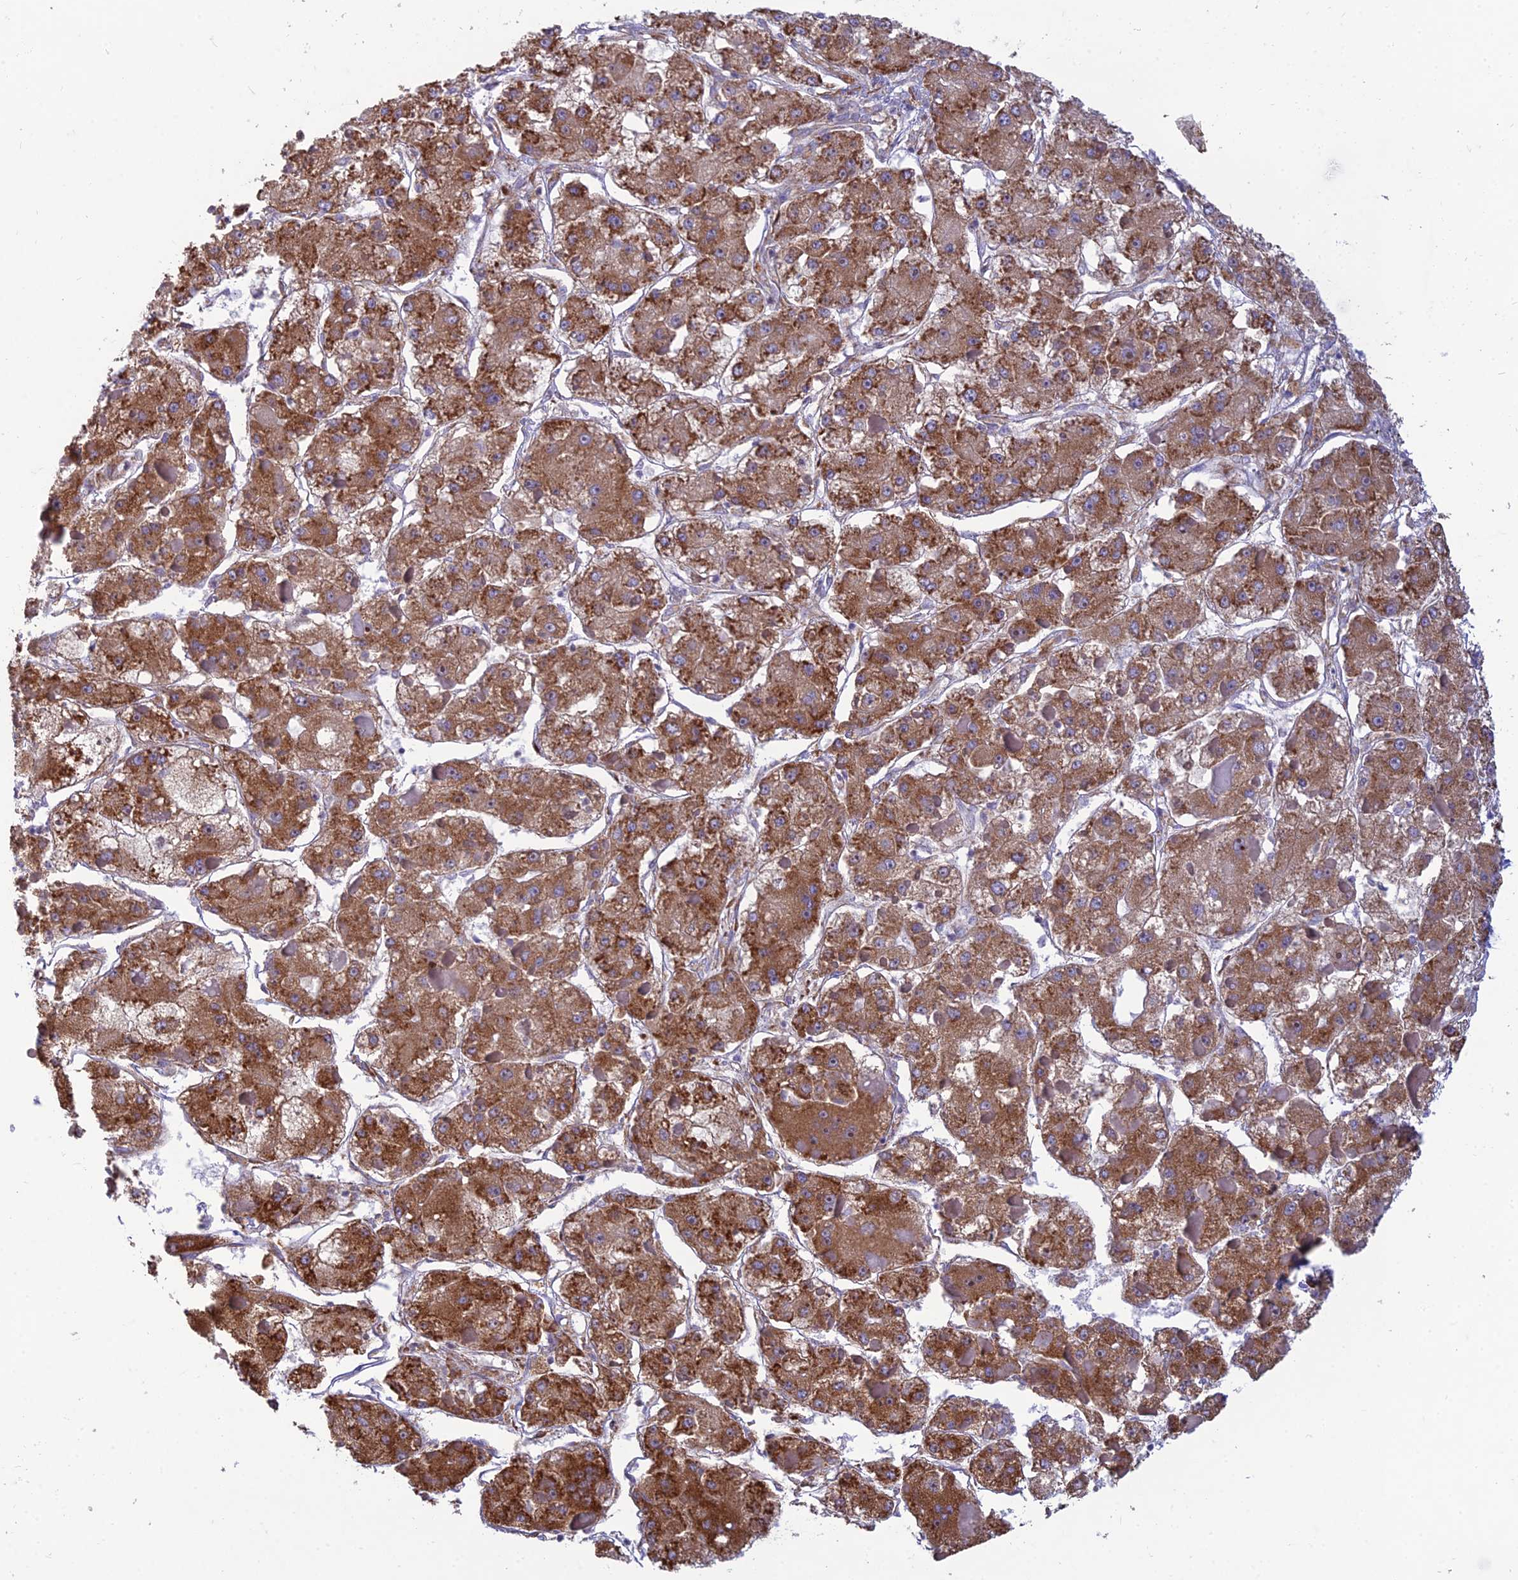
{"staining": {"intensity": "moderate", "quantity": ">75%", "location": "cytoplasmic/membranous"}, "tissue": "liver cancer", "cell_type": "Tumor cells", "image_type": "cancer", "snomed": [{"axis": "morphology", "description": "Carcinoma, Hepatocellular, NOS"}, {"axis": "topography", "description": "Liver"}], "caption": "The micrograph demonstrates staining of liver hepatocellular carcinoma, revealing moderate cytoplasmic/membranous protein expression (brown color) within tumor cells.", "gene": "RPL17-C18orf32", "patient": {"sex": "female", "age": 73}}